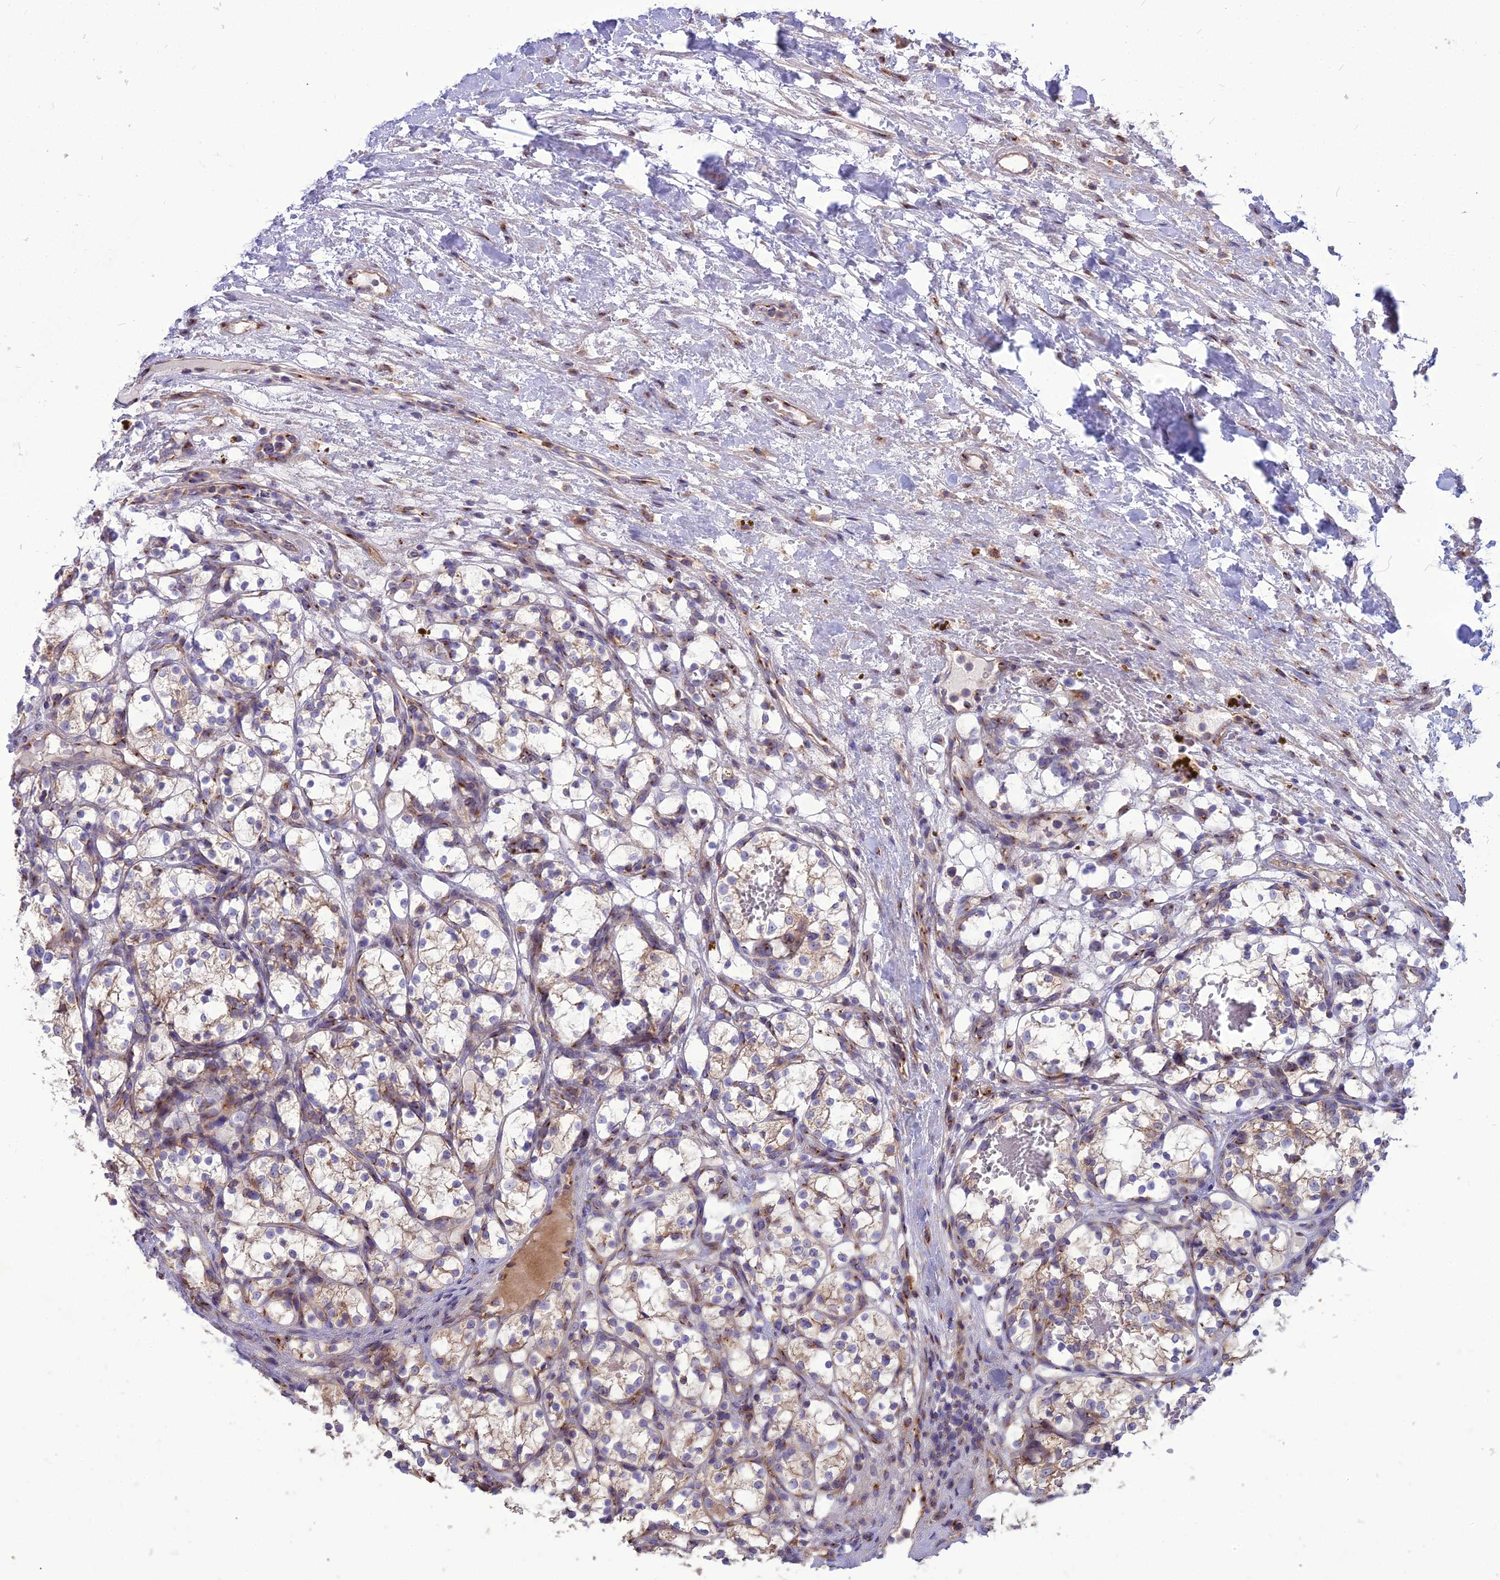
{"staining": {"intensity": "moderate", "quantity": "<25%", "location": "cytoplasmic/membranous"}, "tissue": "renal cancer", "cell_type": "Tumor cells", "image_type": "cancer", "snomed": [{"axis": "morphology", "description": "Adenocarcinoma, NOS"}, {"axis": "topography", "description": "Kidney"}], "caption": "Renal adenocarcinoma tissue shows moderate cytoplasmic/membranous expression in about <25% of tumor cells The staining is performed using DAB (3,3'-diaminobenzidine) brown chromogen to label protein expression. The nuclei are counter-stained blue using hematoxylin.", "gene": "SPRYD7", "patient": {"sex": "female", "age": 69}}